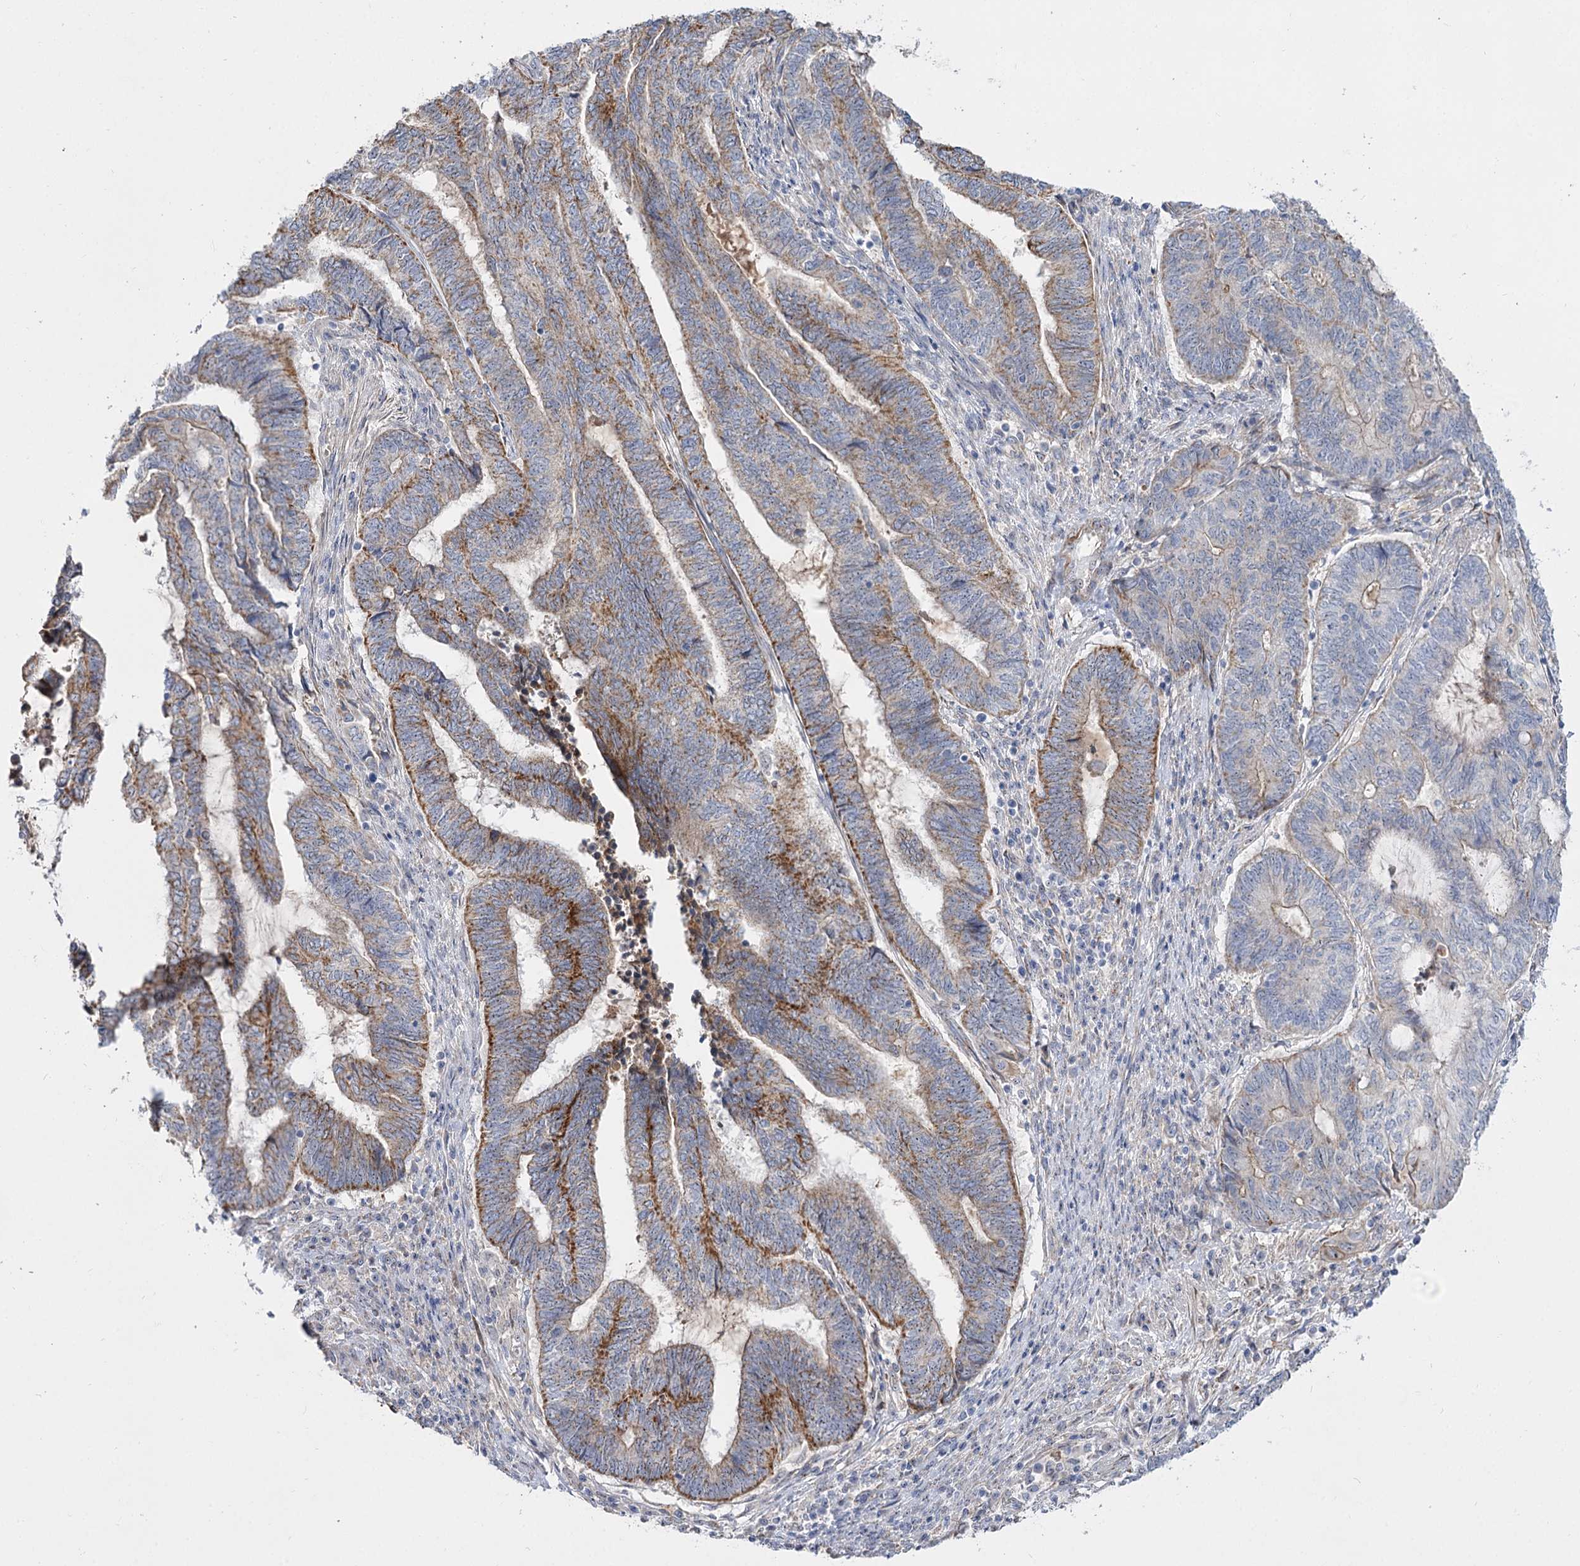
{"staining": {"intensity": "moderate", "quantity": "25%-75%", "location": "cytoplasmic/membranous"}, "tissue": "endometrial cancer", "cell_type": "Tumor cells", "image_type": "cancer", "snomed": [{"axis": "morphology", "description": "Adenocarcinoma, NOS"}, {"axis": "topography", "description": "Uterus"}, {"axis": "topography", "description": "Endometrium"}], "caption": "Protein staining by IHC shows moderate cytoplasmic/membranous expression in about 25%-75% of tumor cells in endometrial cancer (adenocarcinoma).", "gene": "SUOX", "patient": {"sex": "female", "age": 70}}